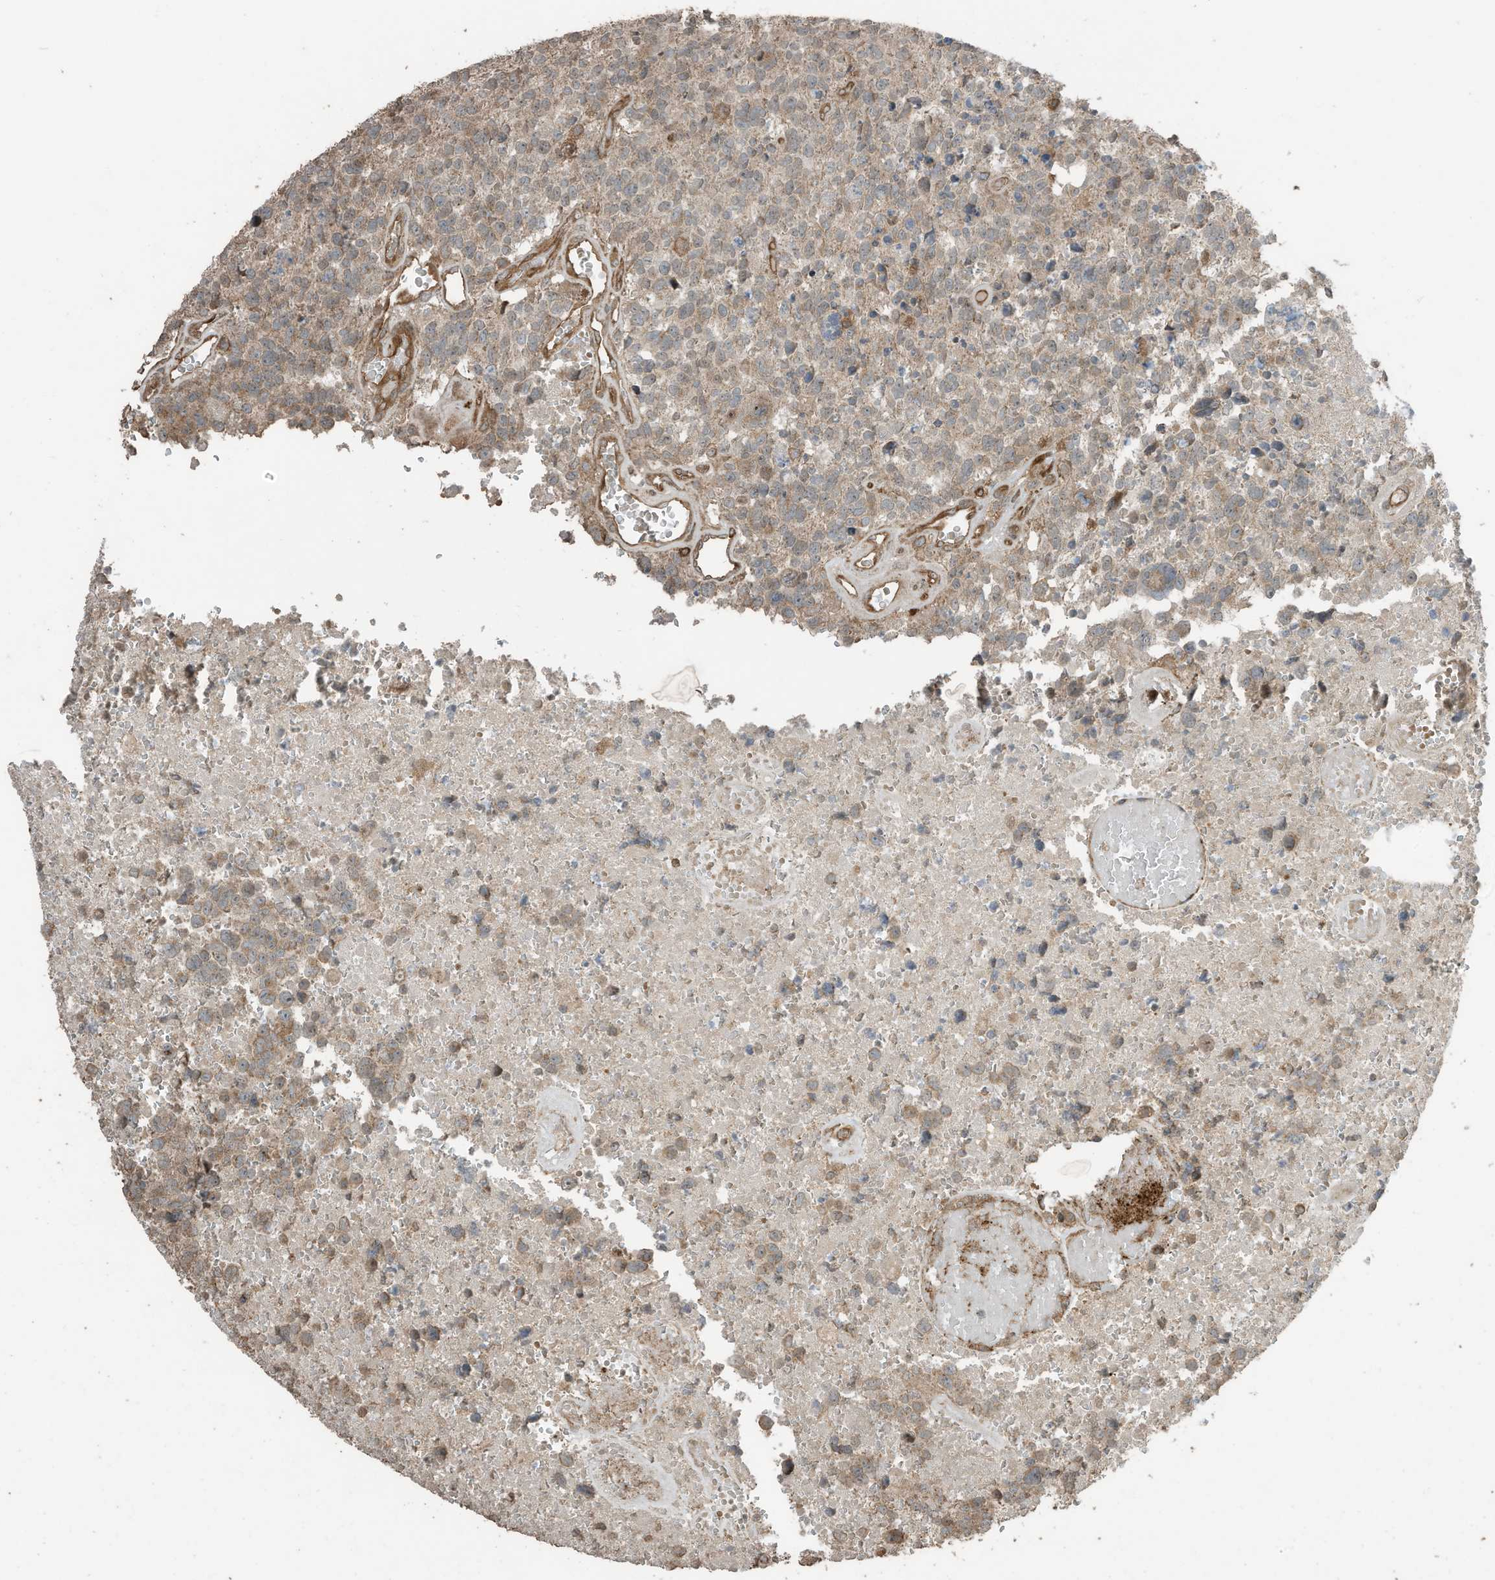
{"staining": {"intensity": "weak", "quantity": ">75%", "location": "cytoplasmic/membranous"}, "tissue": "glioma", "cell_type": "Tumor cells", "image_type": "cancer", "snomed": [{"axis": "morphology", "description": "Glioma, malignant, High grade"}, {"axis": "topography", "description": "Brain"}], "caption": "Tumor cells reveal low levels of weak cytoplasmic/membranous expression in approximately >75% of cells in high-grade glioma (malignant).", "gene": "ZNF653", "patient": {"sex": "male", "age": 69}}